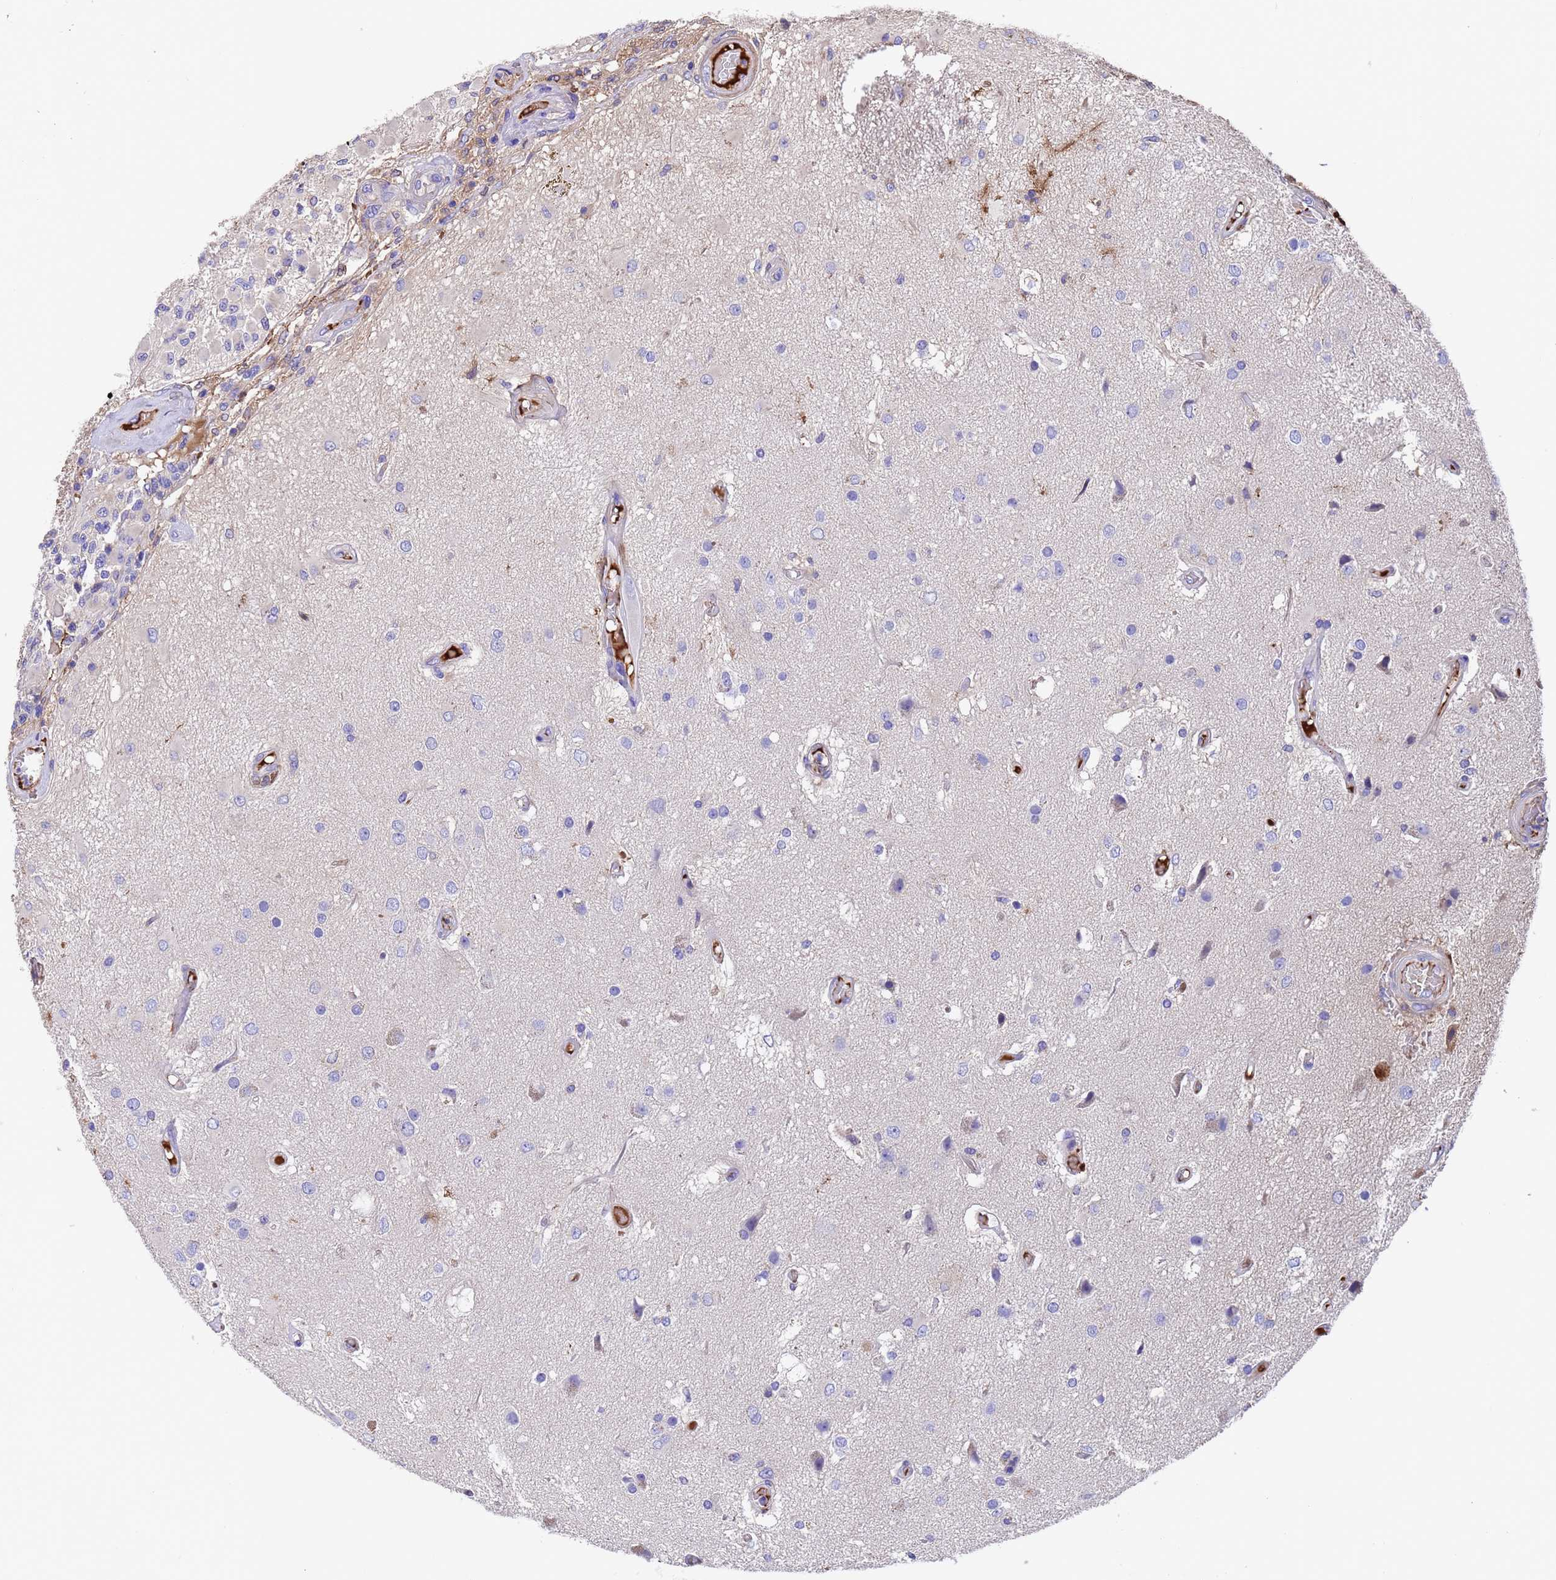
{"staining": {"intensity": "negative", "quantity": "none", "location": "none"}, "tissue": "glioma", "cell_type": "Tumor cells", "image_type": "cancer", "snomed": [{"axis": "morphology", "description": "Glioma, malignant, High grade"}, {"axis": "morphology", "description": "Glioblastoma, NOS"}, {"axis": "topography", "description": "Brain"}], "caption": "A histopathology image of high-grade glioma (malignant) stained for a protein demonstrates no brown staining in tumor cells.", "gene": "ELP6", "patient": {"sex": "male", "age": 60}}